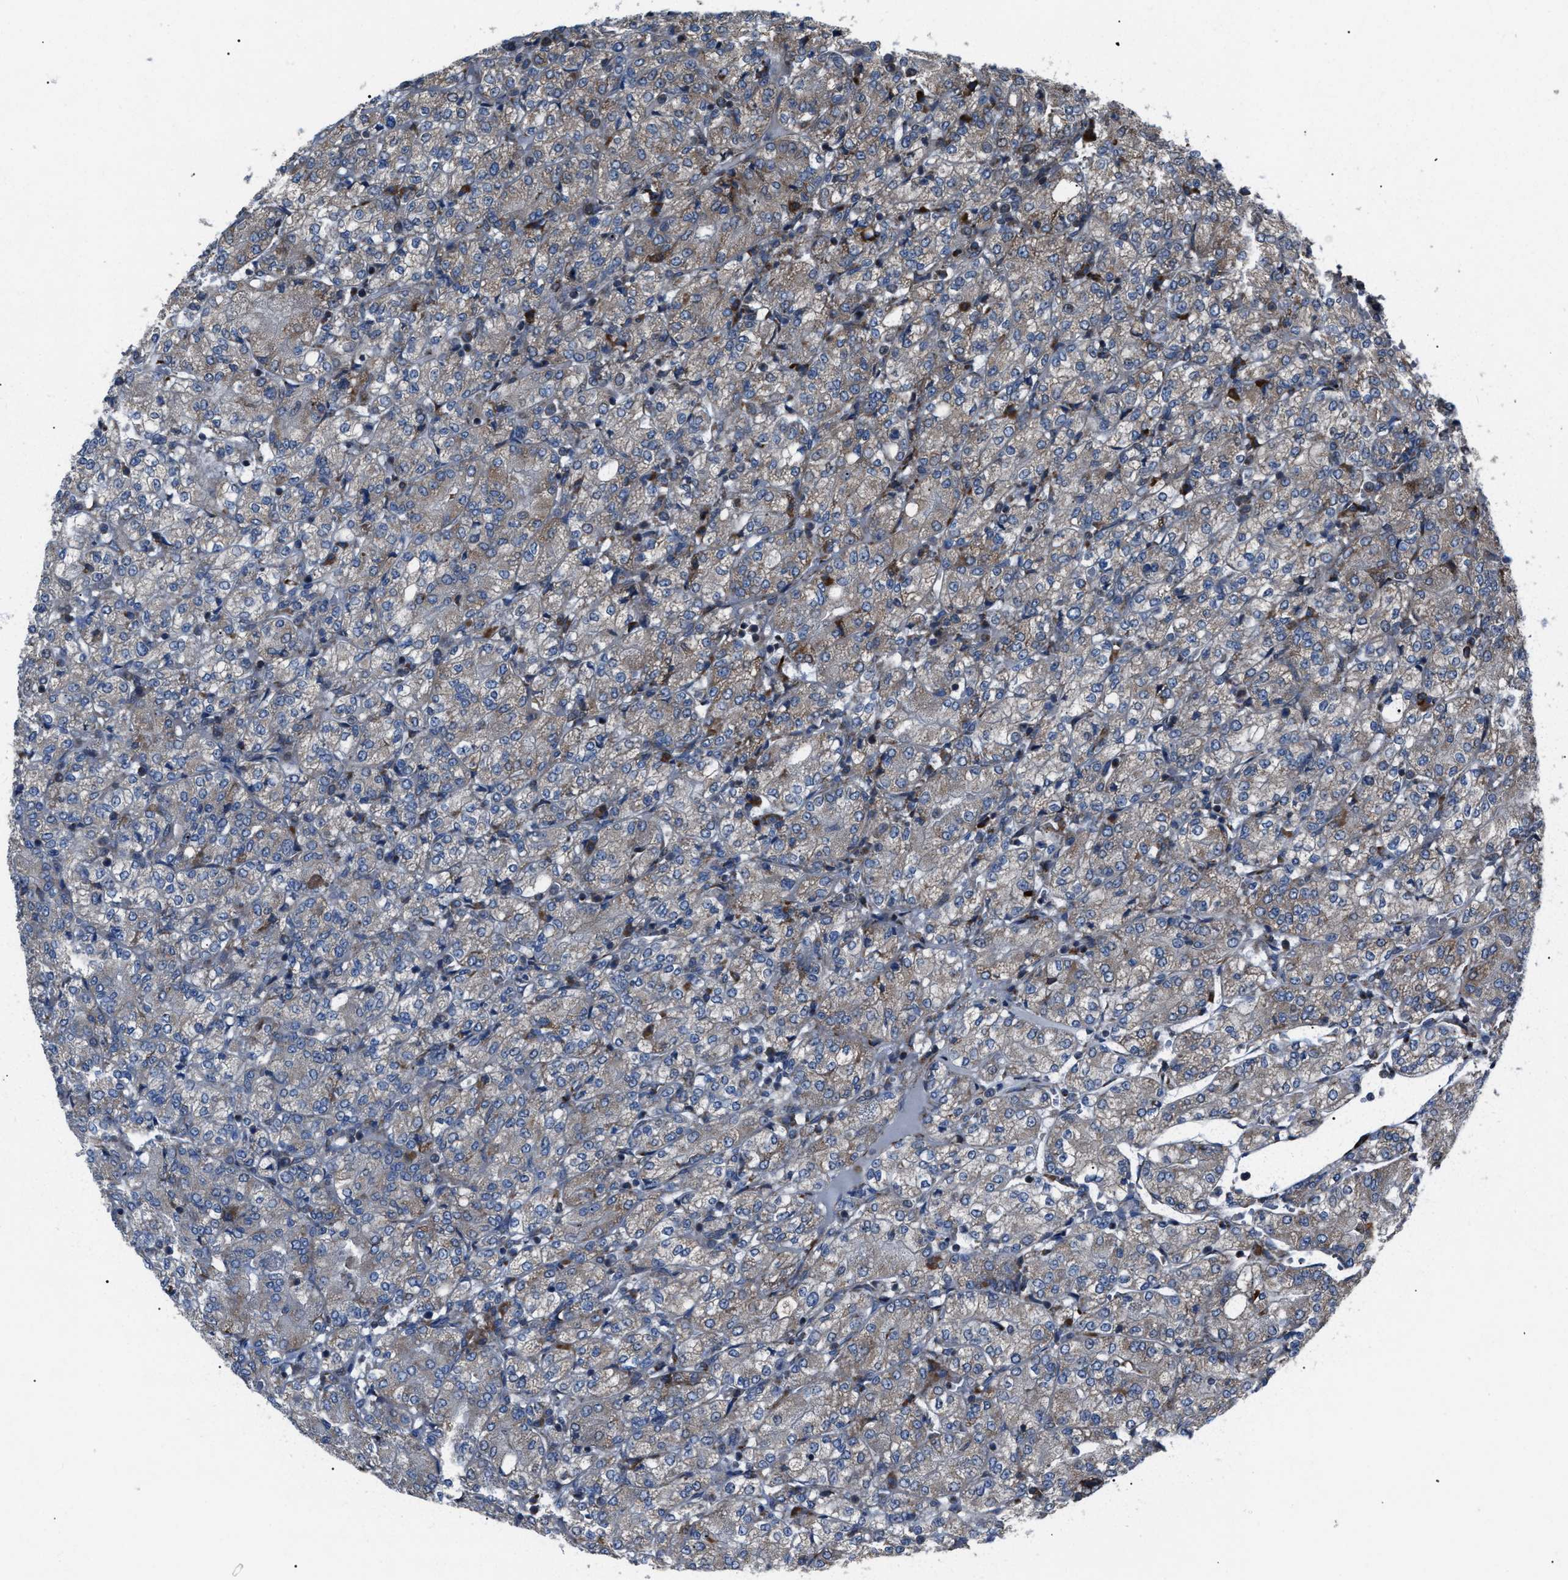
{"staining": {"intensity": "weak", "quantity": "25%-75%", "location": "cytoplasmic/membranous"}, "tissue": "renal cancer", "cell_type": "Tumor cells", "image_type": "cancer", "snomed": [{"axis": "morphology", "description": "Adenocarcinoma, NOS"}, {"axis": "topography", "description": "Kidney"}], "caption": "Immunohistochemistry (IHC) micrograph of neoplastic tissue: renal adenocarcinoma stained using immunohistochemistry displays low levels of weak protein expression localized specifically in the cytoplasmic/membranous of tumor cells, appearing as a cytoplasmic/membranous brown color.", "gene": "AGO2", "patient": {"sex": "male", "age": 77}}